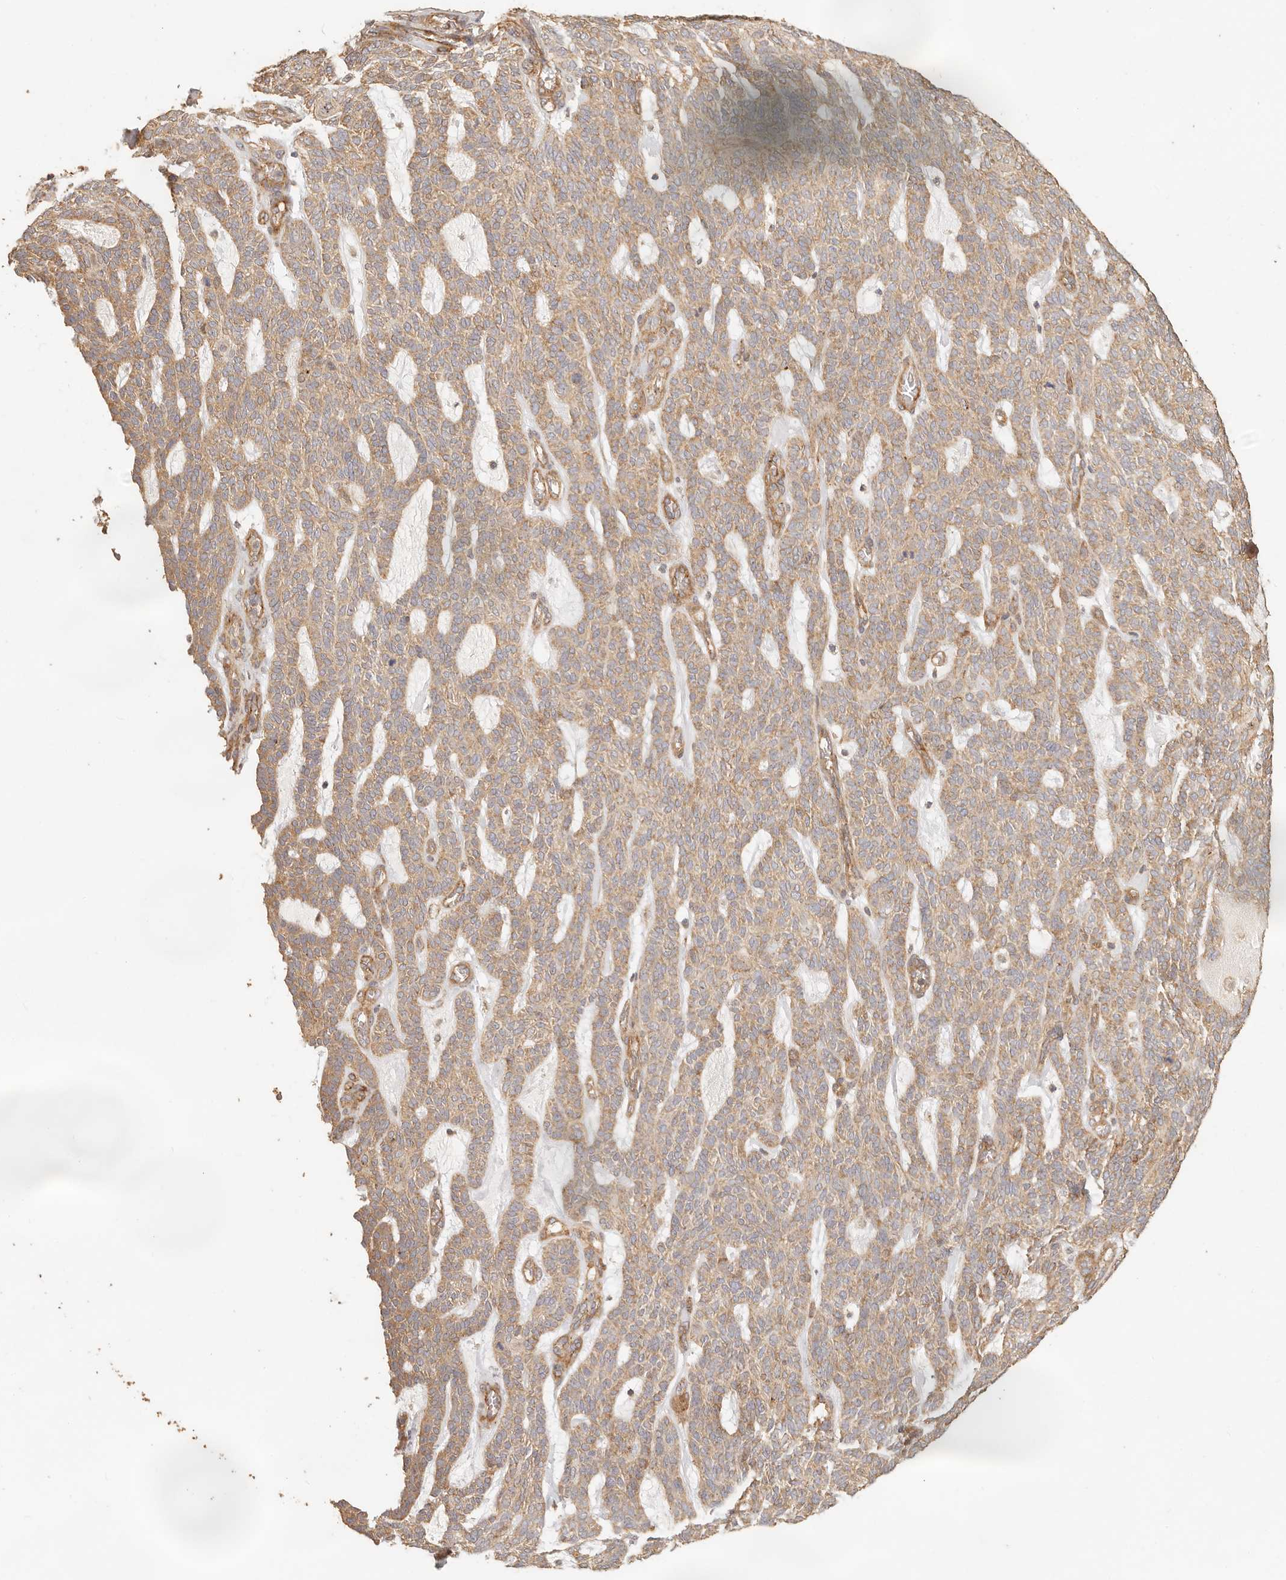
{"staining": {"intensity": "moderate", "quantity": ">75%", "location": "cytoplasmic/membranous"}, "tissue": "skin cancer", "cell_type": "Tumor cells", "image_type": "cancer", "snomed": [{"axis": "morphology", "description": "Squamous cell carcinoma, NOS"}, {"axis": "topography", "description": "Skin"}], "caption": "High-power microscopy captured an IHC micrograph of skin squamous cell carcinoma, revealing moderate cytoplasmic/membranous staining in approximately >75% of tumor cells.", "gene": "PTPN22", "patient": {"sex": "female", "age": 90}}